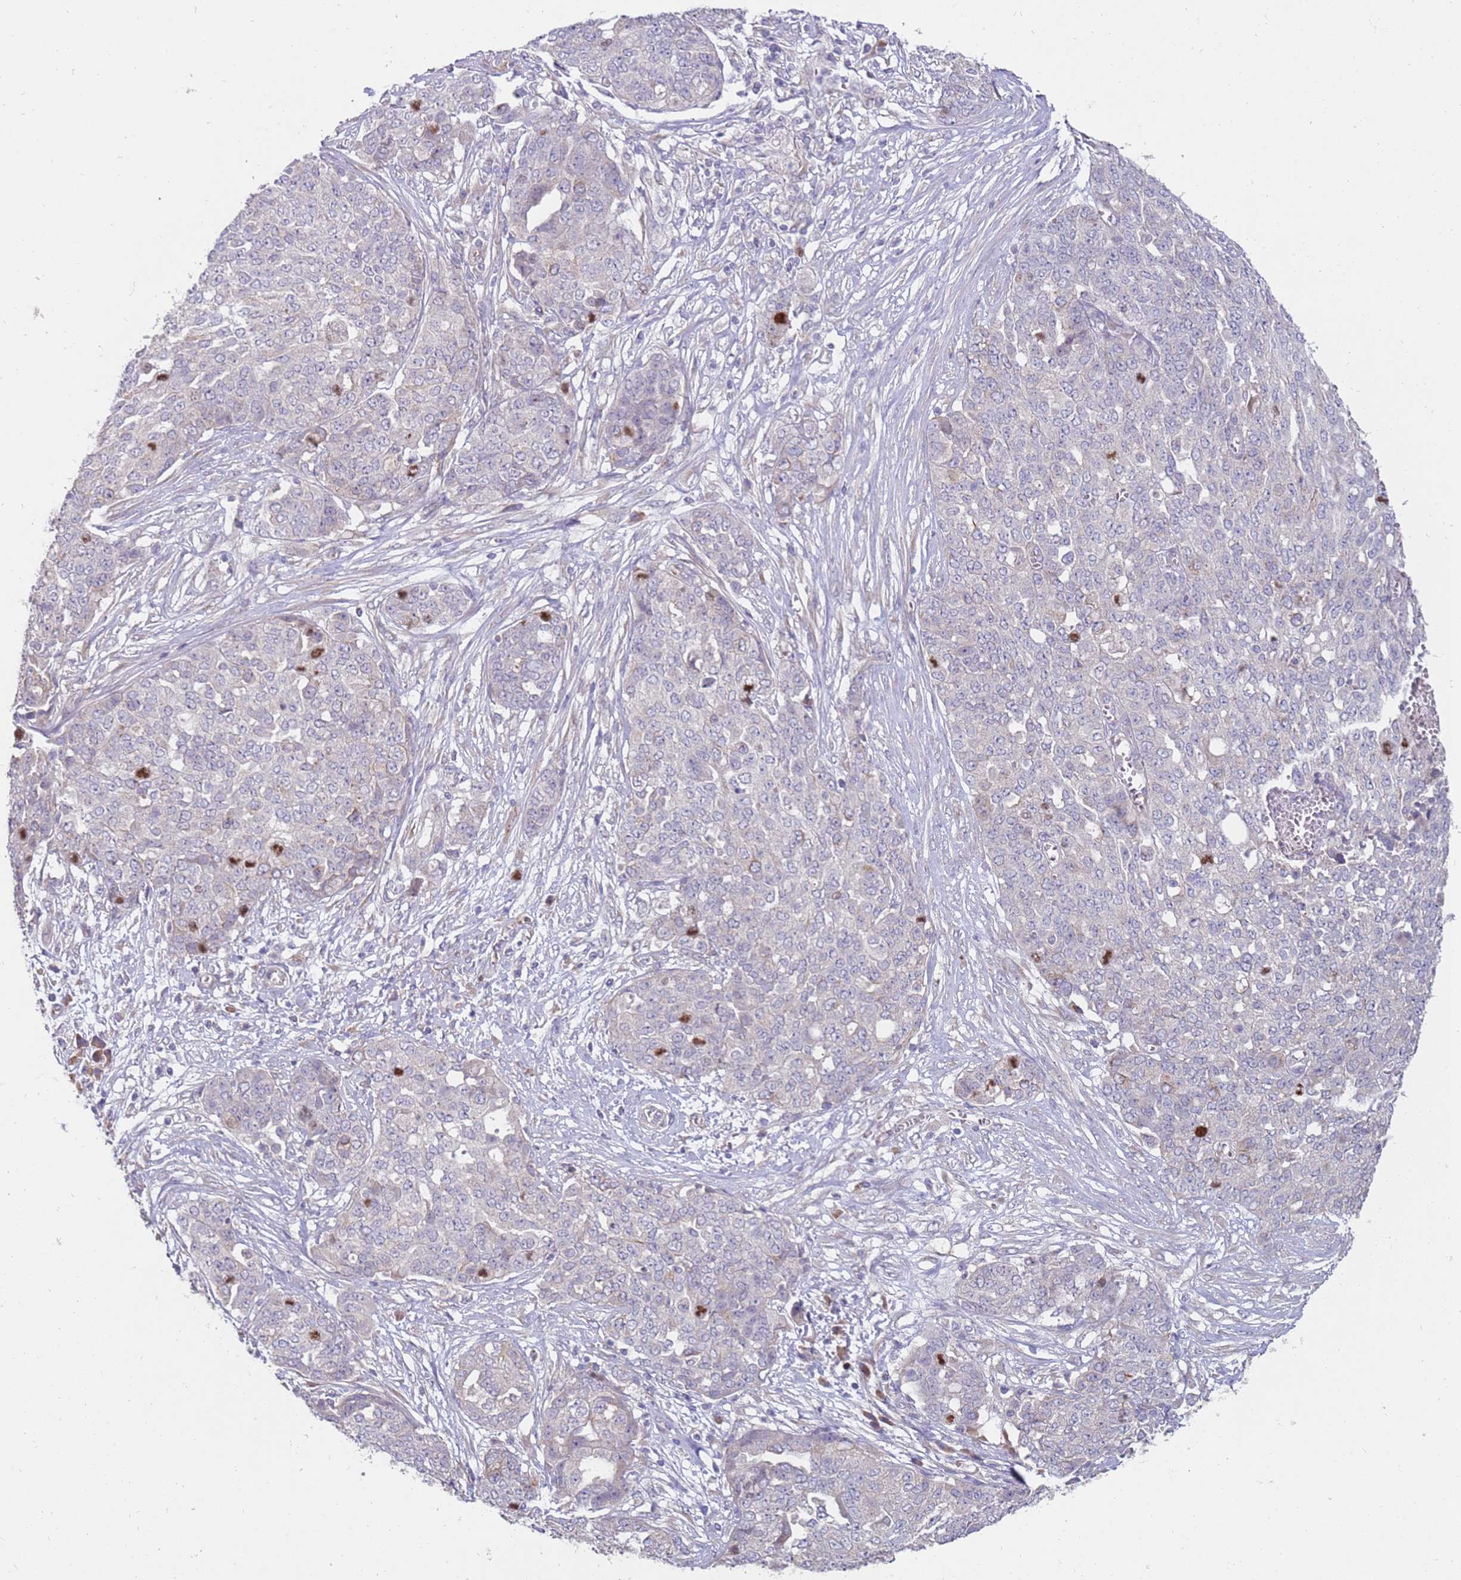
{"staining": {"intensity": "negative", "quantity": "none", "location": "none"}, "tissue": "ovarian cancer", "cell_type": "Tumor cells", "image_type": "cancer", "snomed": [{"axis": "morphology", "description": "Cystadenocarcinoma, serous, NOS"}, {"axis": "topography", "description": "Soft tissue"}, {"axis": "topography", "description": "Ovary"}], "caption": "Immunohistochemical staining of human ovarian cancer exhibits no significant positivity in tumor cells.", "gene": "NMUR2", "patient": {"sex": "female", "age": 57}}